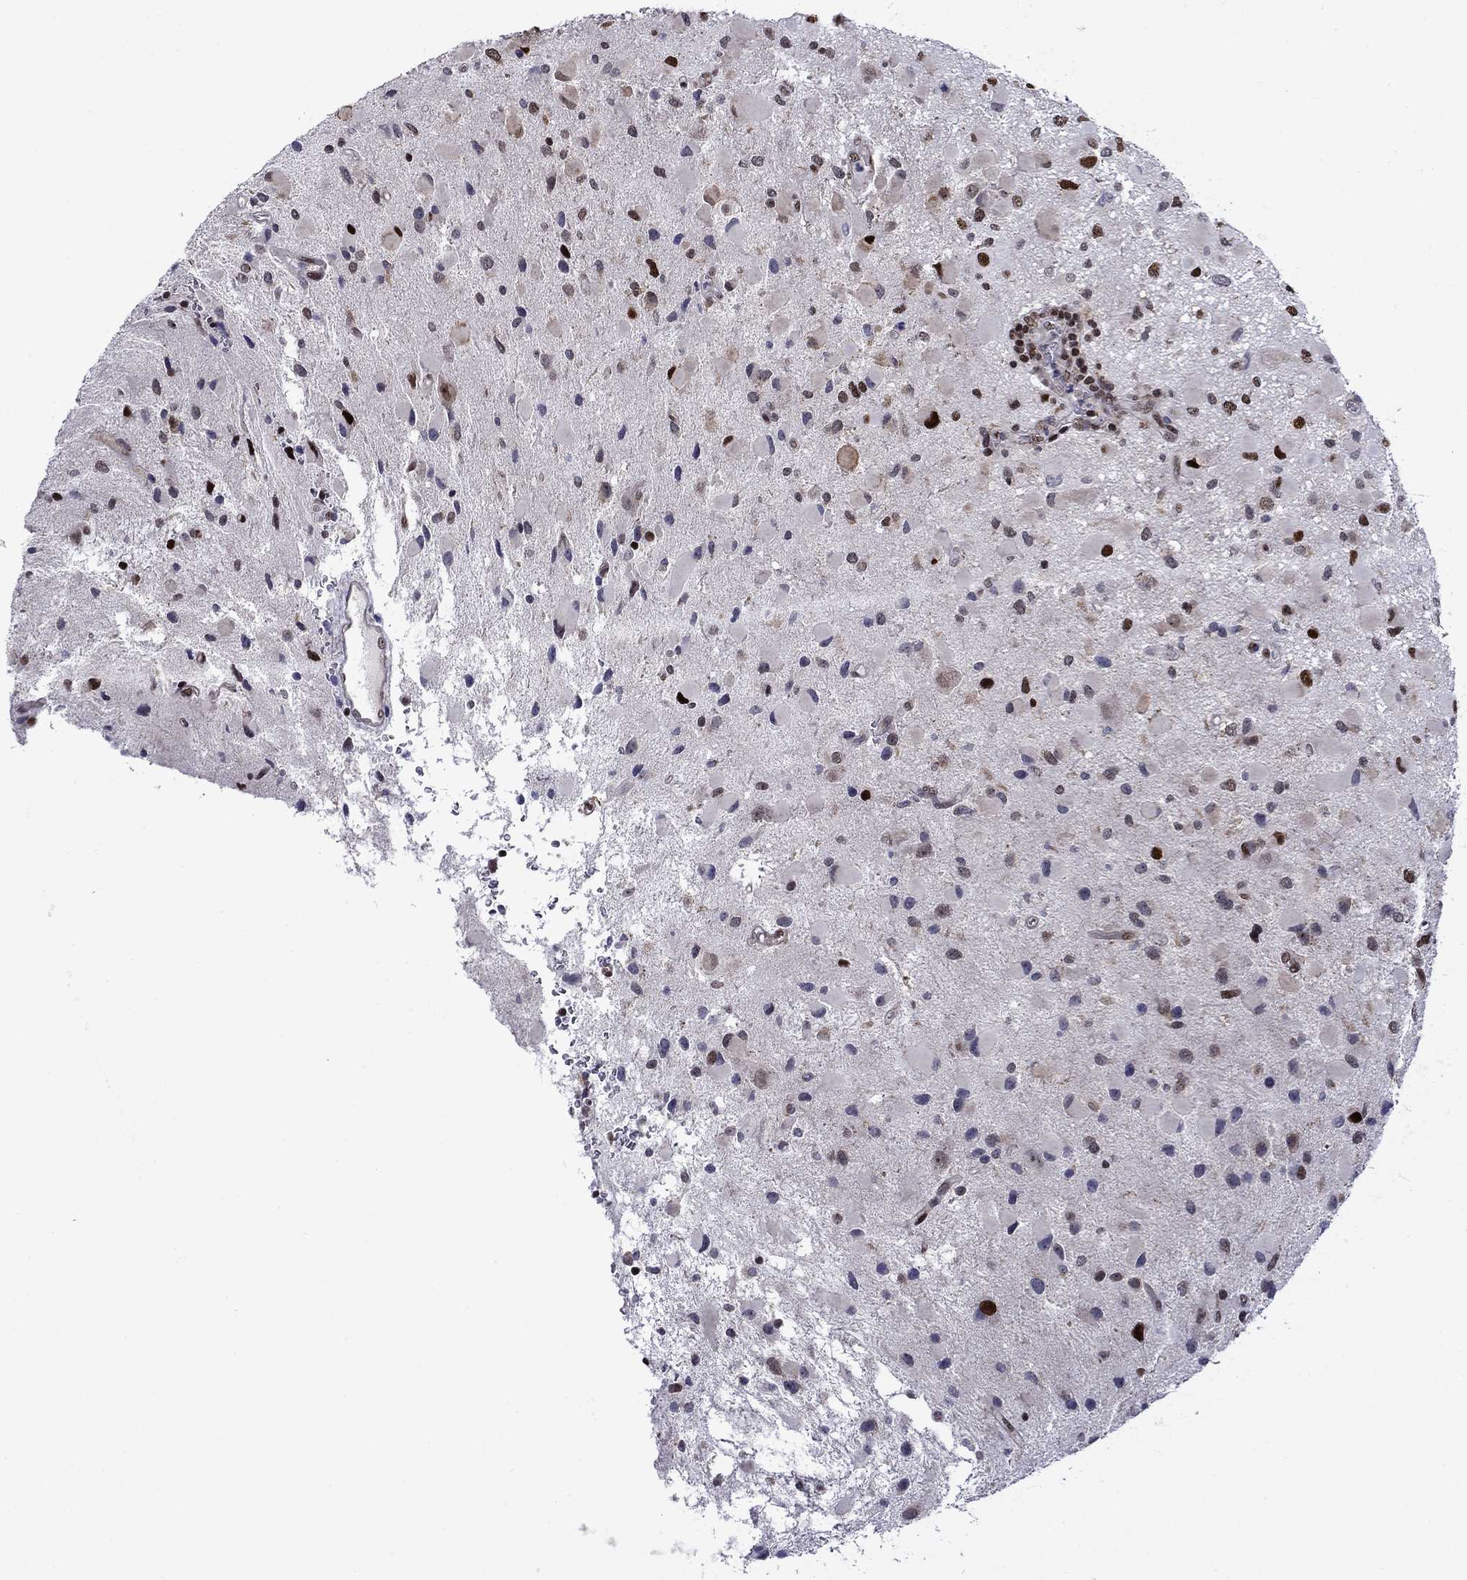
{"staining": {"intensity": "strong", "quantity": "<25%", "location": "nuclear"}, "tissue": "glioma", "cell_type": "Tumor cells", "image_type": "cancer", "snomed": [{"axis": "morphology", "description": "Glioma, malignant, Low grade"}, {"axis": "topography", "description": "Brain"}], "caption": "Immunohistochemistry (IHC) staining of low-grade glioma (malignant), which exhibits medium levels of strong nuclear staining in approximately <25% of tumor cells indicating strong nuclear protein staining. The staining was performed using DAB (brown) for protein detection and nuclei were counterstained in hematoxylin (blue).", "gene": "SURF2", "patient": {"sex": "female", "age": 32}}